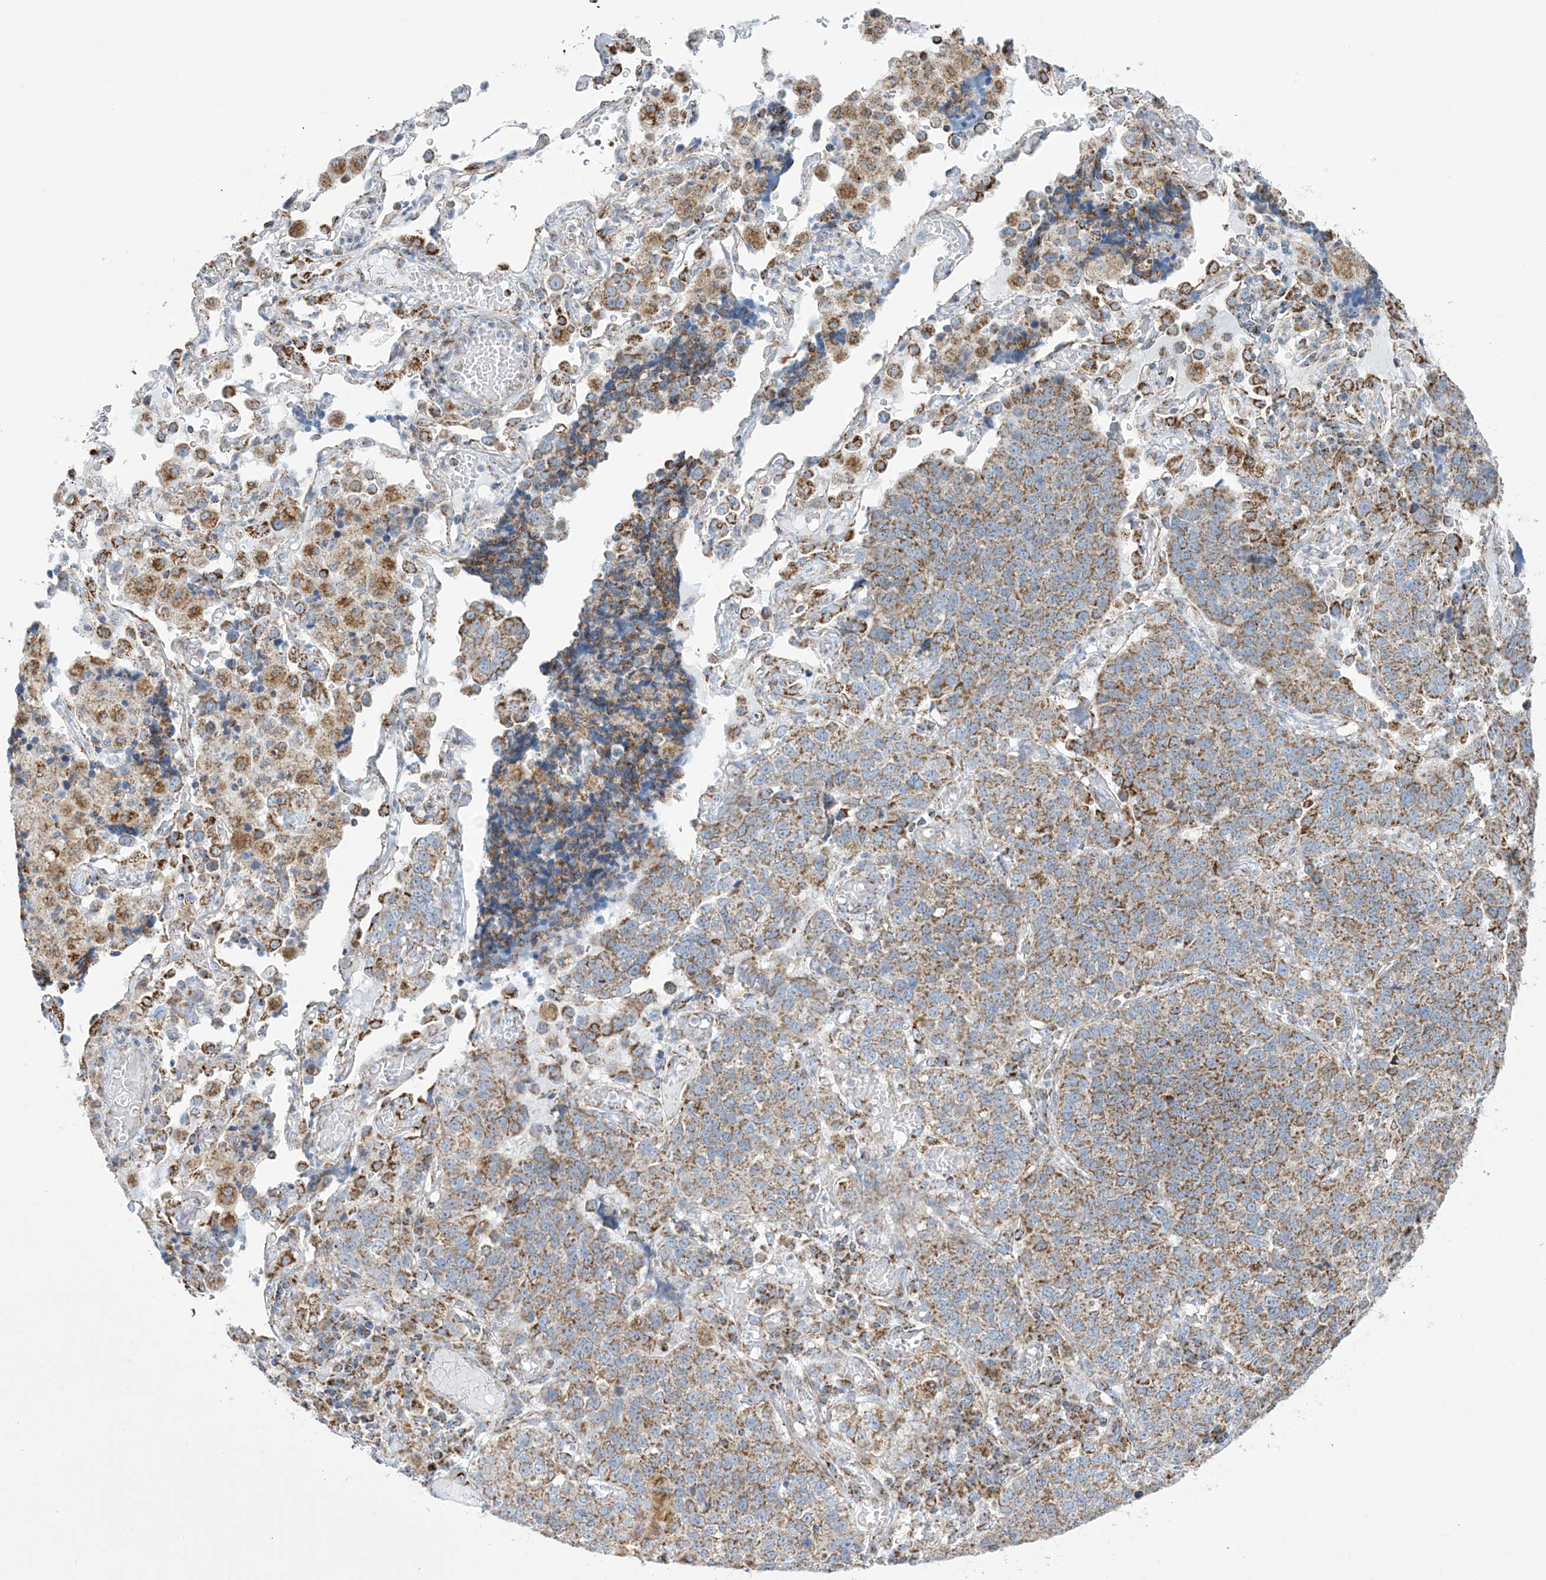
{"staining": {"intensity": "moderate", "quantity": ">75%", "location": "cytoplasmic/membranous"}, "tissue": "lung cancer", "cell_type": "Tumor cells", "image_type": "cancer", "snomed": [{"axis": "morphology", "description": "Adenocarcinoma, NOS"}, {"axis": "topography", "description": "Lung"}], "caption": "The immunohistochemical stain highlights moderate cytoplasmic/membranous expression in tumor cells of lung adenocarcinoma tissue. The staining was performed using DAB, with brown indicating positive protein expression. Nuclei are stained blue with hematoxylin.", "gene": "SAMM50", "patient": {"sex": "male", "age": 49}}